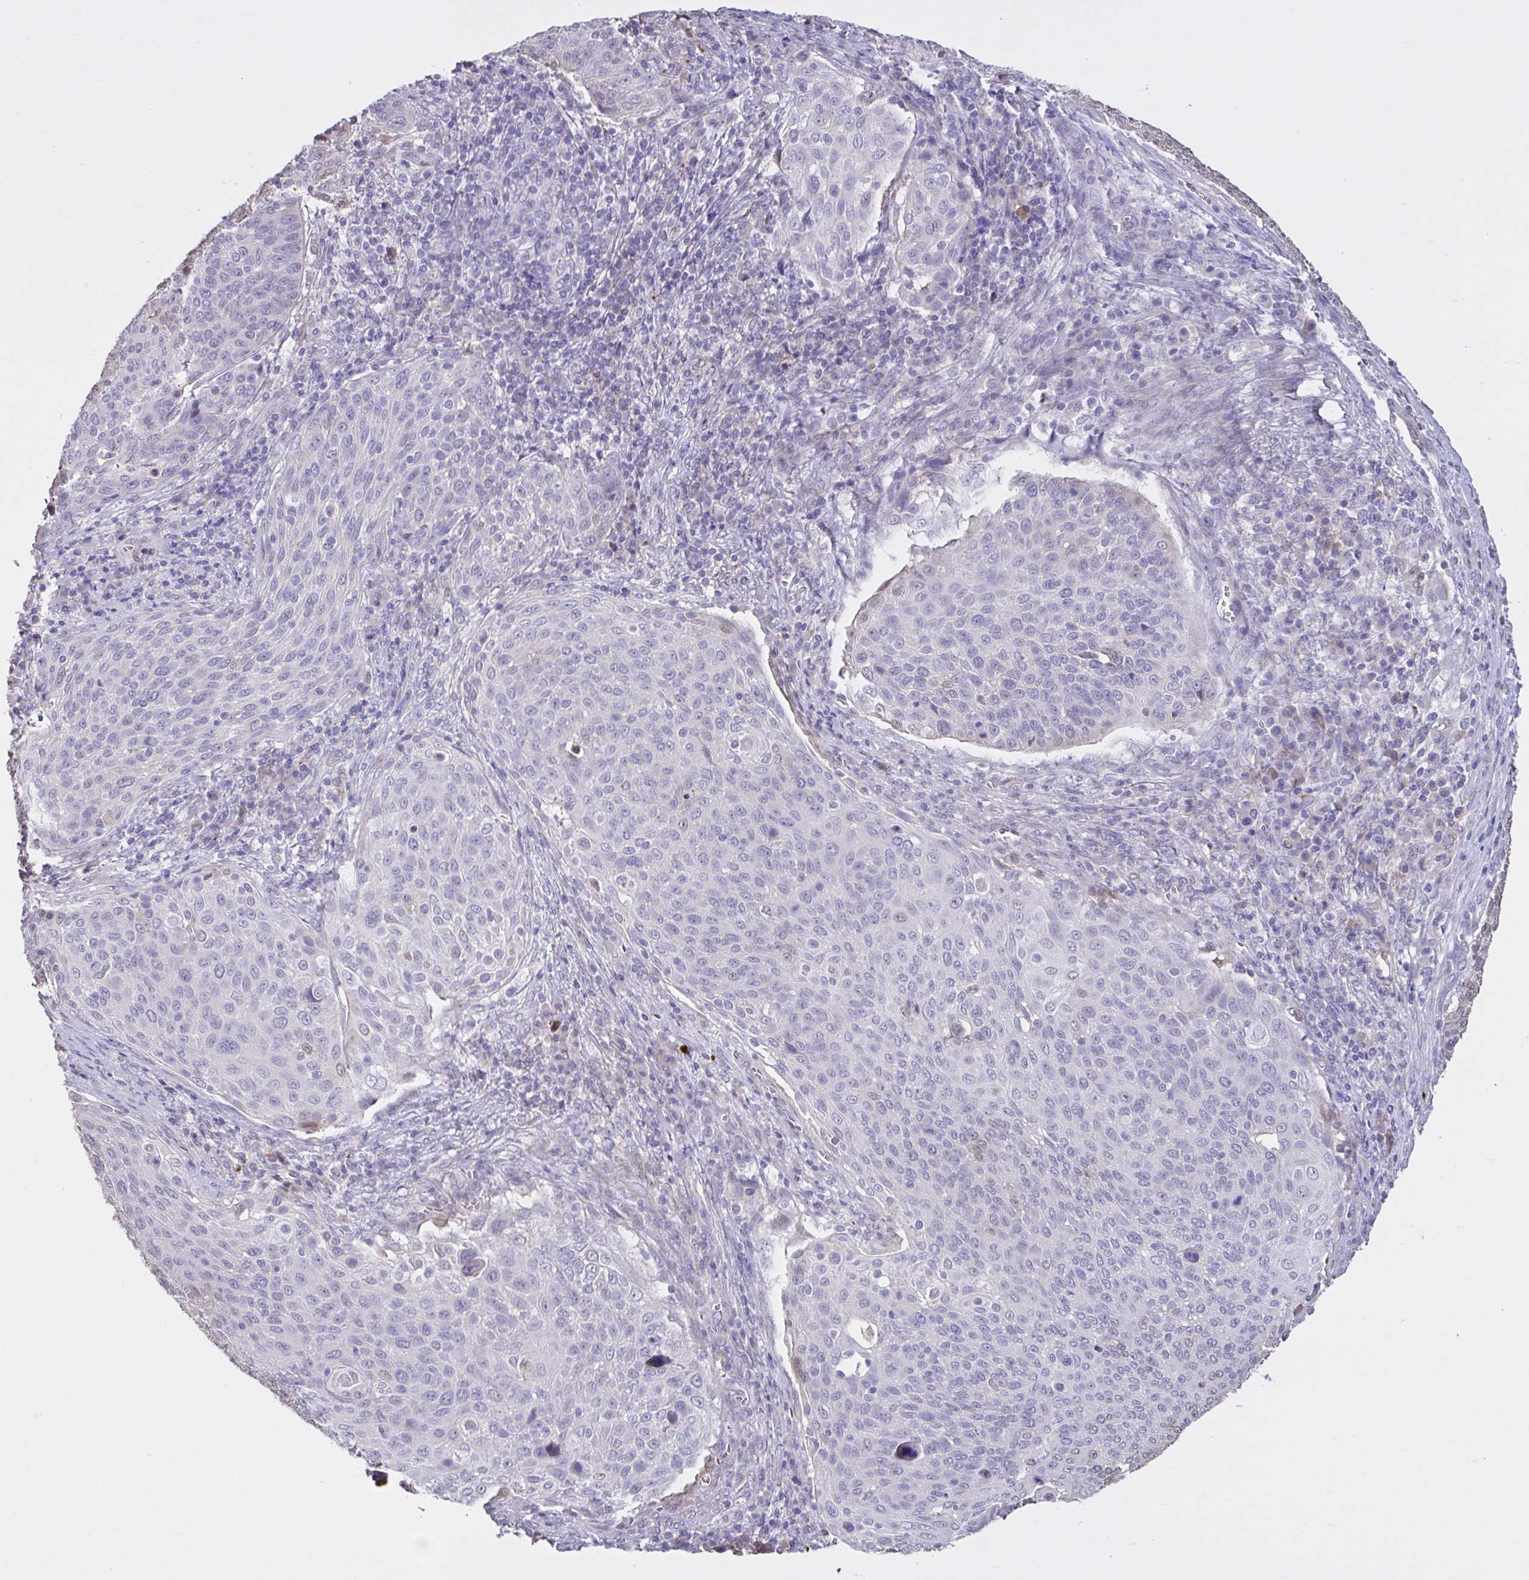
{"staining": {"intensity": "negative", "quantity": "none", "location": "none"}, "tissue": "cervical cancer", "cell_type": "Tumor cells", "image_type": "cancer", "snomed": [{"axis": "morphology", "description": "Squamous cell carcinoma, NOS"}, {"axis": "topography", "description": "Cervix"}], "caption": "An IHC histopathology image of cervical cancer (squamous cell carcinoma) is shown. There is no staining in tumor cells of cervical cancer (squamous cell carcinoma).", "gene": "MRGPRX2", "patient": {"sex": "female", "age": 31}}